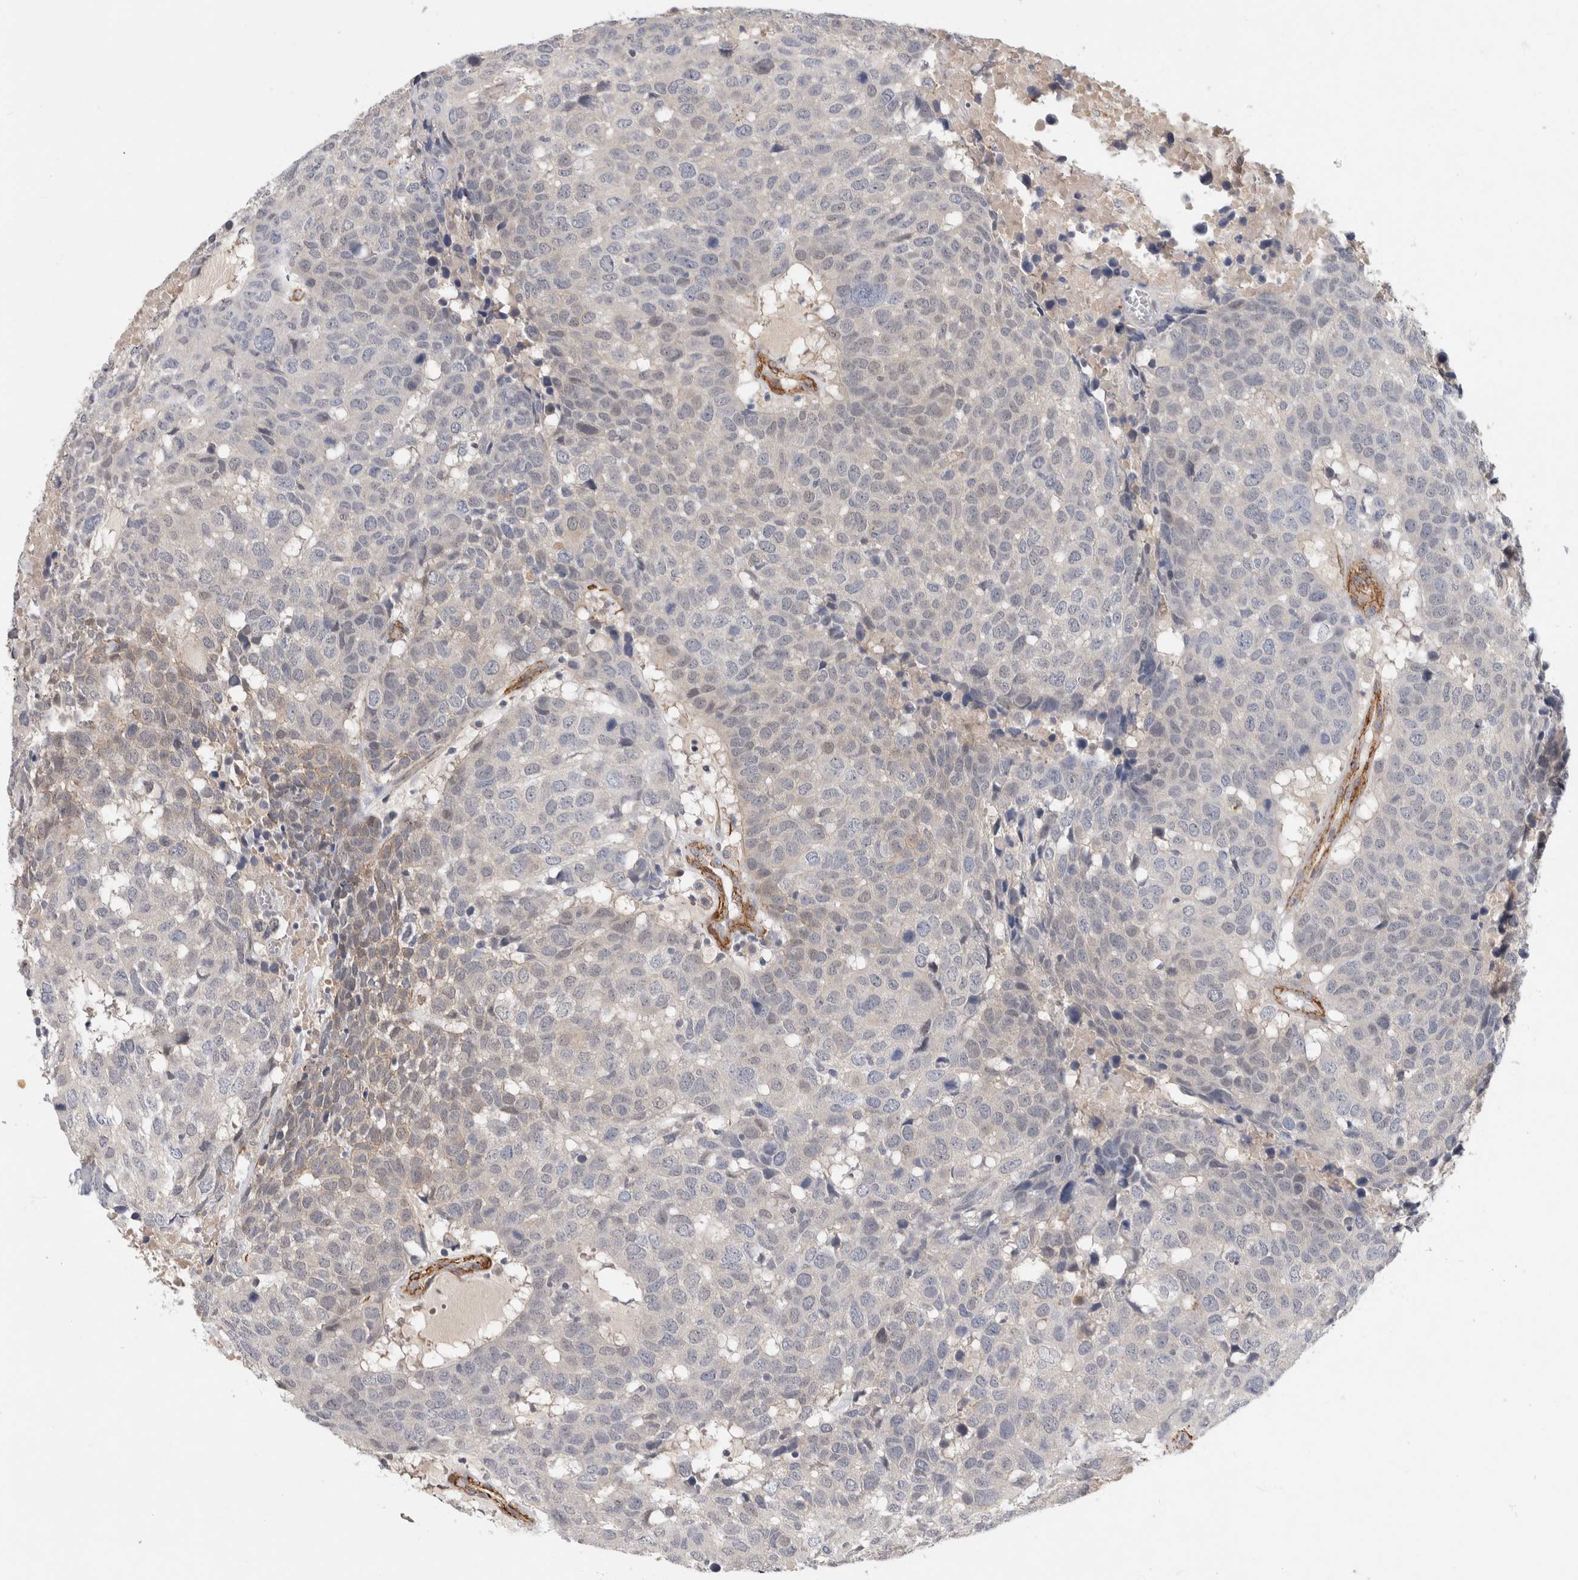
{"staining": {"intensity": "negative", "quantity": "none", "location": "none"}, "tissue": "head and neck cancer", "cell_type": "Tumor cells", "image_type": "cancer", "snomed": [{"axis": "morphology", "description": "Squamous cell carcinoma, NOS"}, {"axis": "topography", "description": "Head-Neck"}], "caption": "Tumor cells show no significant protein expression in head and neck cancer.", "gene": "PGM1", "patient": {"sex": "male", "age": 66}}